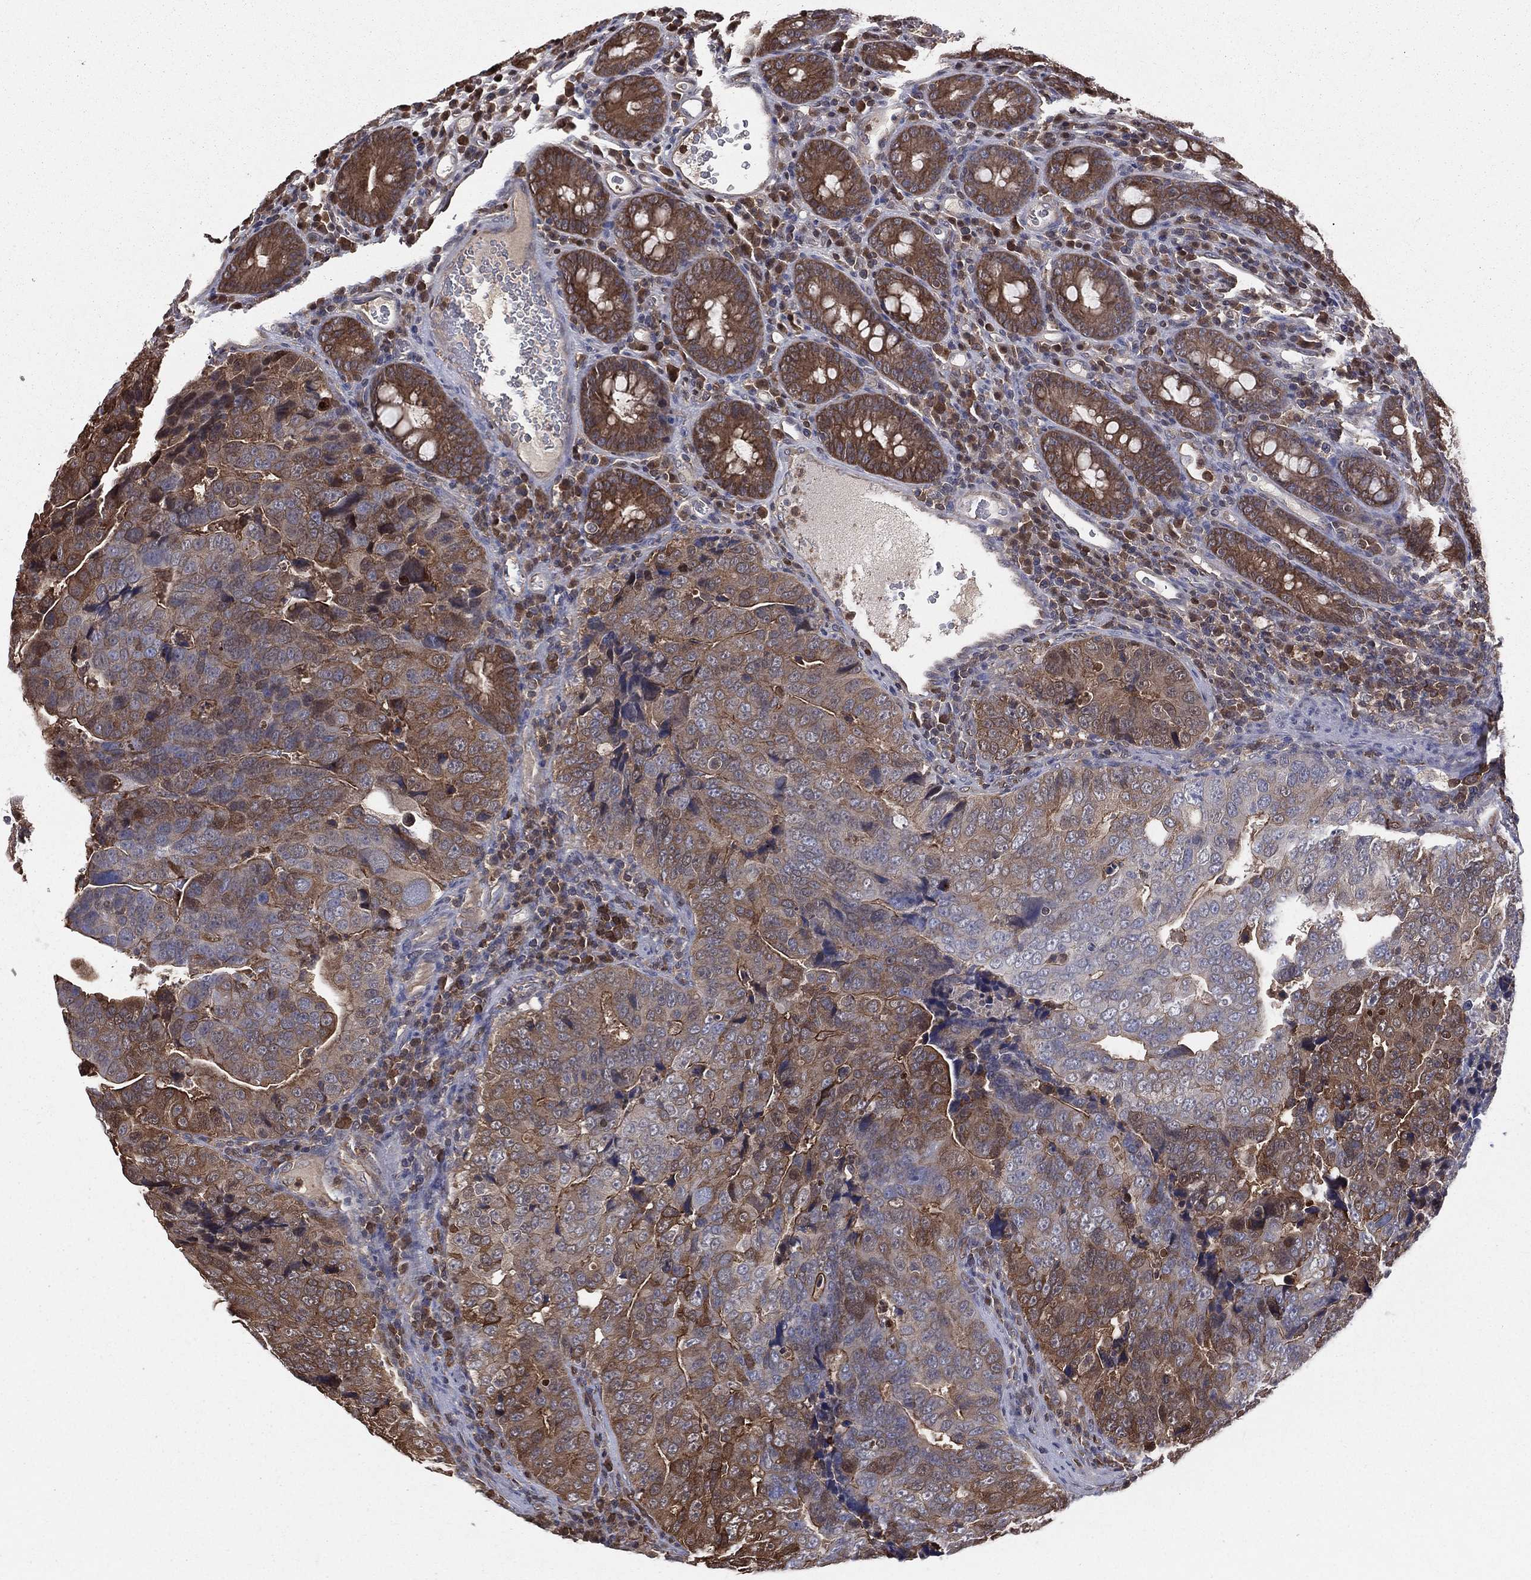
{"staining": {"intensity": "moderate", "quantity": "25%-75%", "location": "cytoplasmic/membranous"}, "tissue": "colorectal cancer", "cell_type": "Tumor cells", "image_type": "cancer", "snomed": [{"axis": "morphology", "description": "Adenocarcinoma, NOS"}, {"axis": "topography", "description": "Colon"}], "caption": "Protein staining shows moderate cytoplasmic/membranous staining in approximately 25%-75% of tumor cells in adenocarcinoma (colorectal).", "gene": "TBC1D2", "patient": {"sex": "female", "age": 72}}